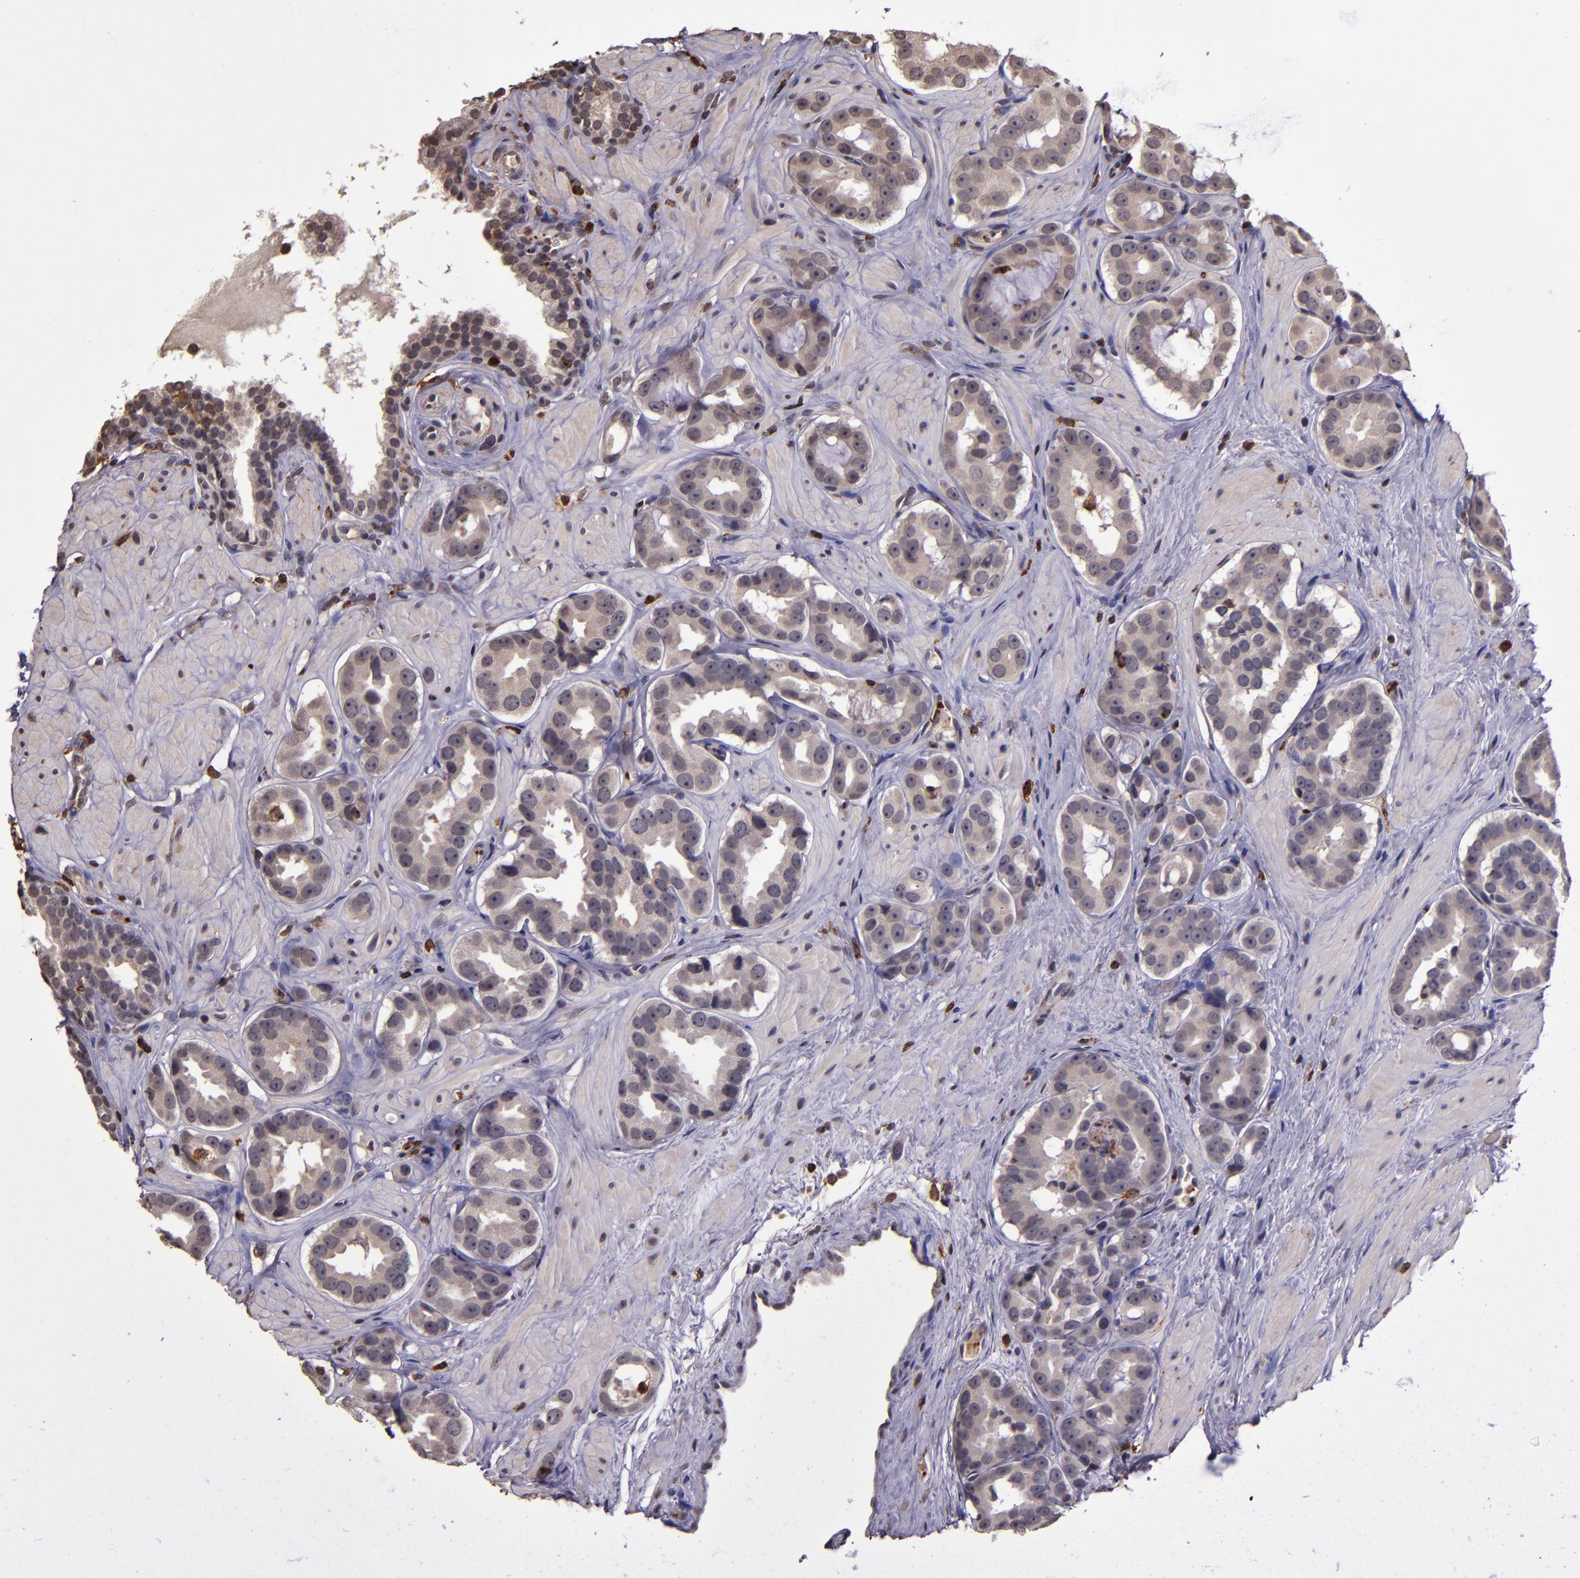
{"staining": {"intensity": "negative", "quantity": "none", "location": "none"}, "tissue": "prostate cancer", "cell_type": "Tumor cells", "image_type": "cancer", "snomed": [{"axis": "morphology", "description": "Adenocarcinoma, Low grade"}, {"axis": "topography", "description": "Prostate"}], "caption": "Human low-grade adenocarcinoma (prostate) stained for a protein using immunohistochemistry (IHC) exhibits no expression in tumor cells.", "gene": "SLC2A3", "patient": {"sex": "male", "age": 59}}